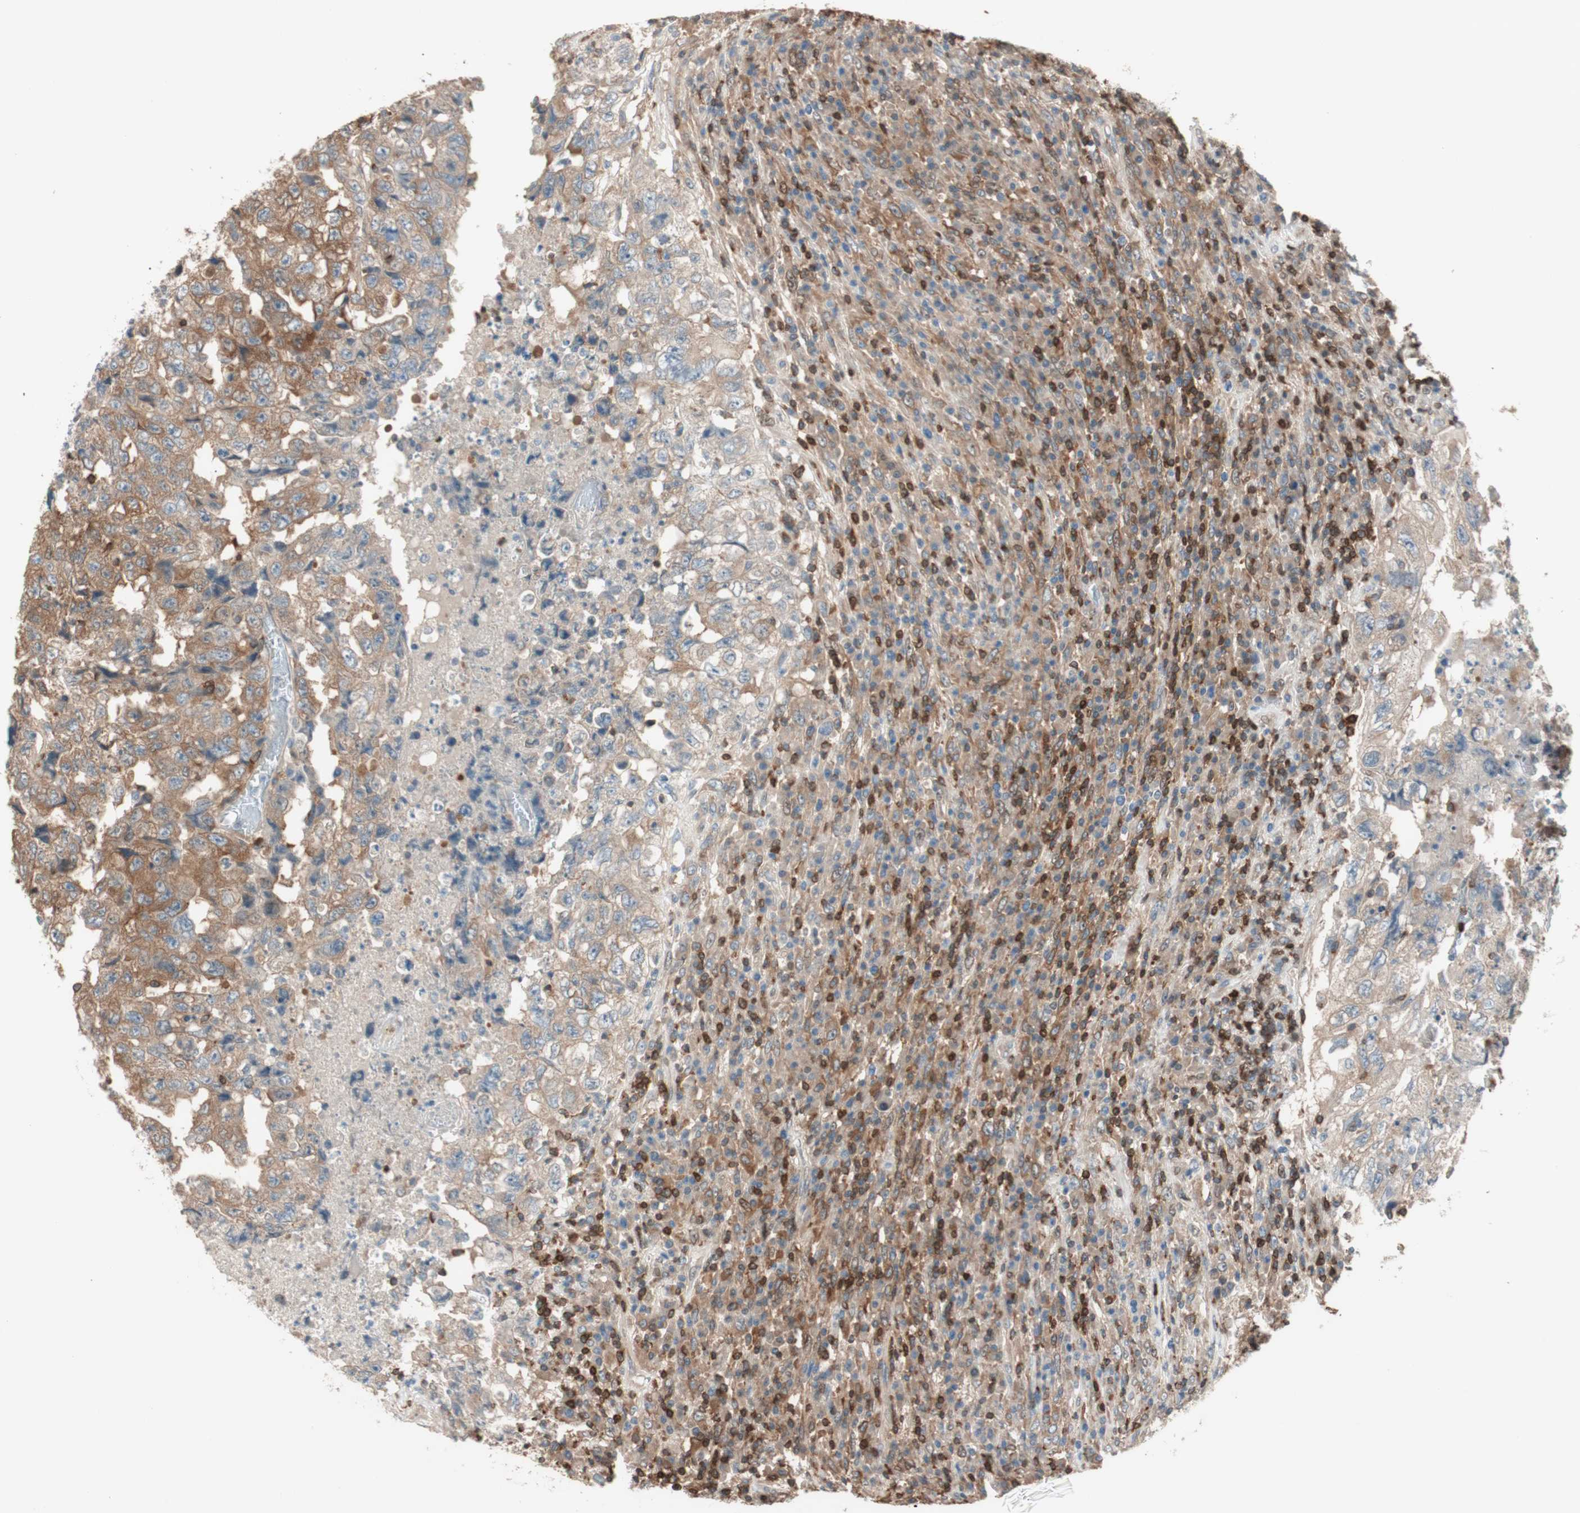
{"staining": {"intensity": "moderate", "quantity": ">75%", "location": "cytoplasmic/membranous"}, "tissue": "testis cancer", "cell_type": "Tumor cells", "image_type": "cancer", "snomed": [{"axis": "morphology", "description": "Necrosis, NOS"}, {"axis": "morphology", "description": "Carcinoma, Embryonal, NOS"}, {"axis": "topography", "description": "Testis"}], "caption": "Protein staining shows moderate cytoplasmic/membranous staining in about >75% of tumor cells in testis cancer.", "gene": "BIN1", "patient": {"sex": "male", "age": 19}}